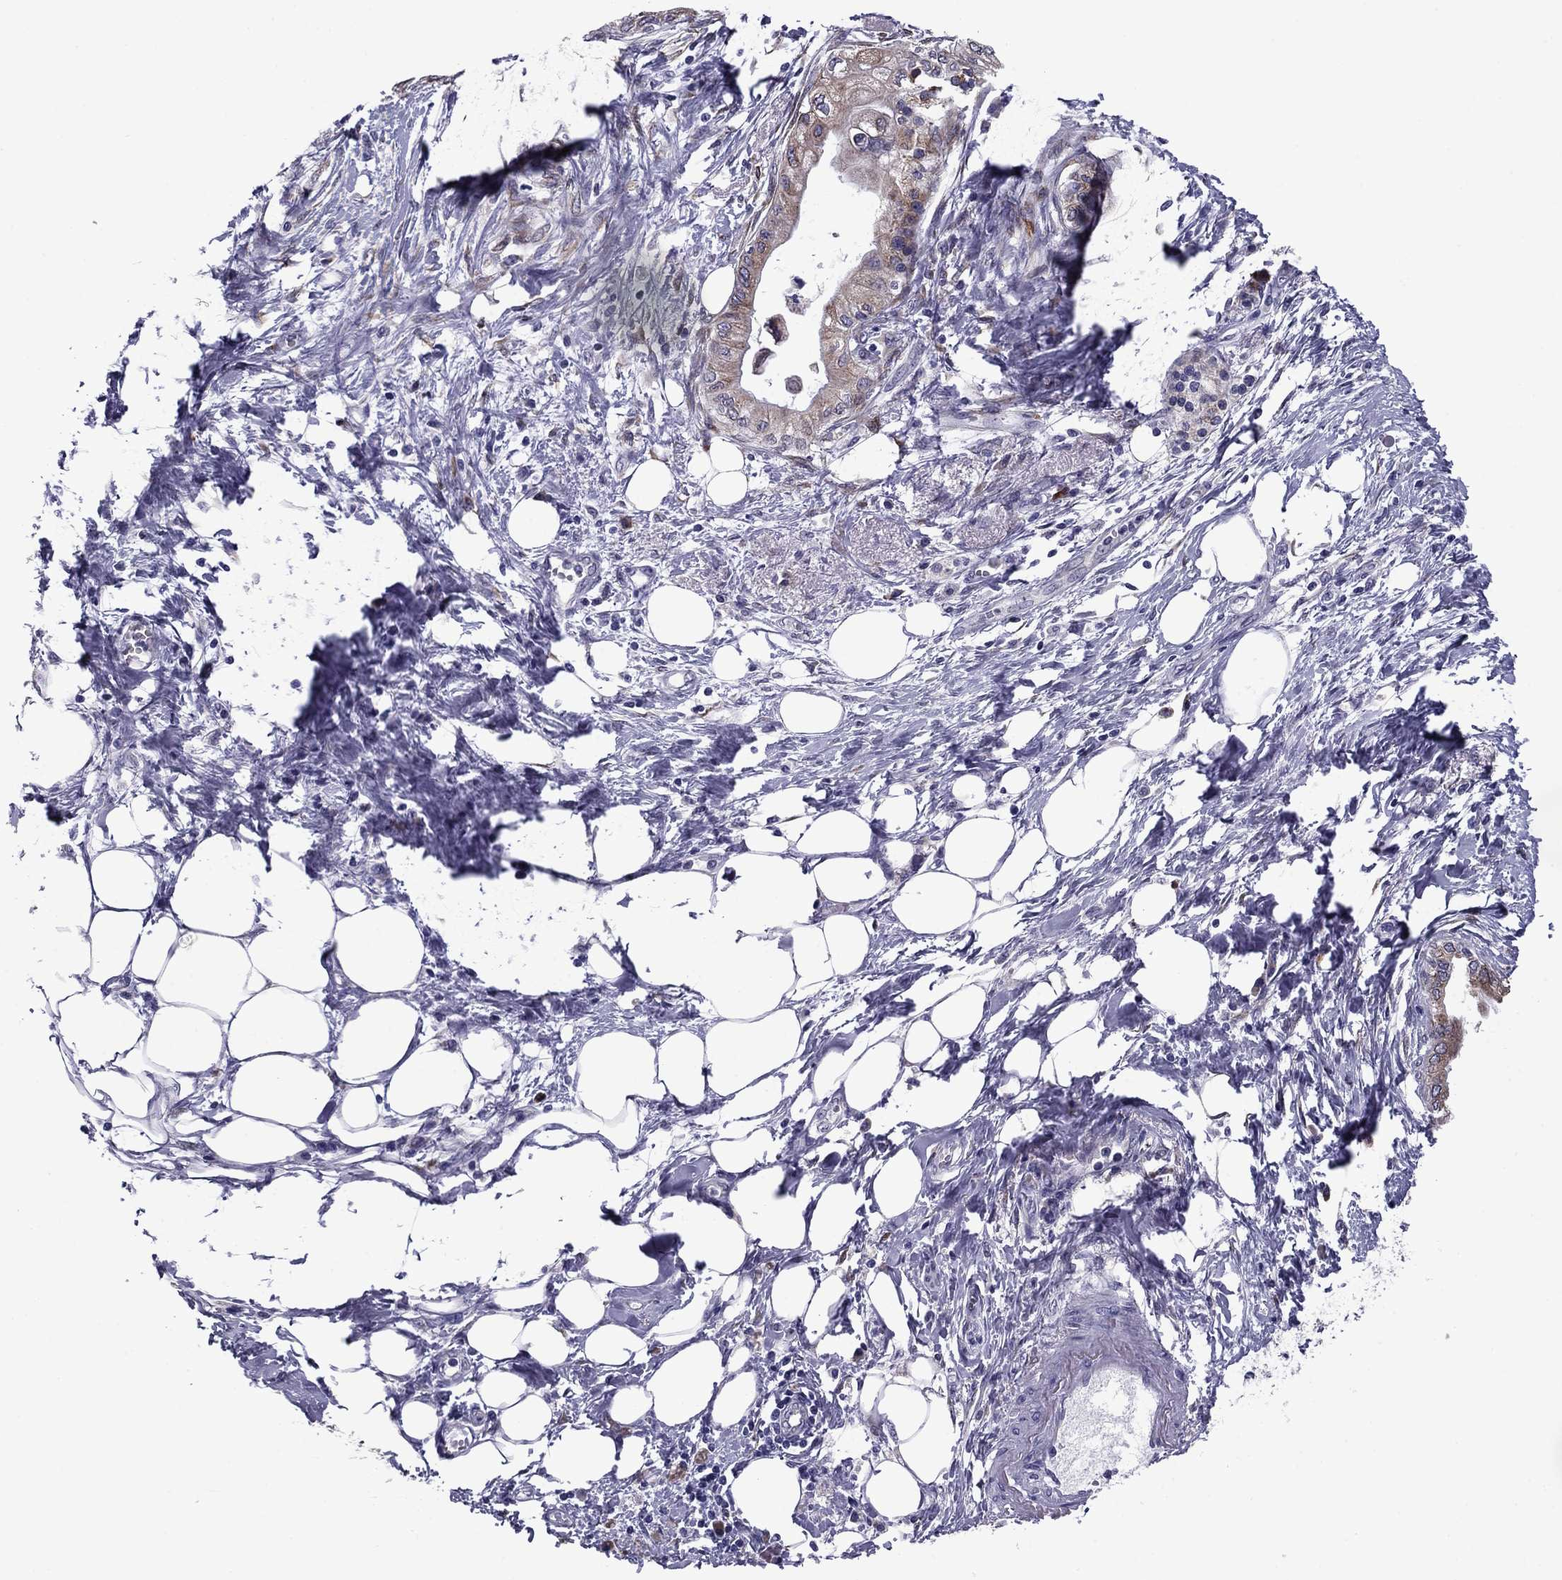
{"staining": {"intensity": "moderate", "quantity": "25%-75%", "location": "cytoplasmic/membranous"}, "tissue": "pancreatic cancer", "cell_type": "Tumor cells", "image_type": "cancer", "snomed": [{"axis": "morphology", "description": "Normal tissue, NOS"}, {"axis": "morphology", "description": "Adenocarcinoma, NOS"}, {"axis": "topography", "description": "Pancreas"}, {"axis": "topography", "description": "Duodenum"}], "caption": "Immunohistochemistry (IHC) micrograph of neoplastic tissue: pancreatic cancer (adenocarcinoma) stained using IHC shows medium levels of moderate protein expression localized specifically in the cytoplasmic/membranous of tumor cells, appearing as a cytoplasmic/membranous brown color.", "gene": "TMED3", "patient": {"sex": "female", "age": 60}}